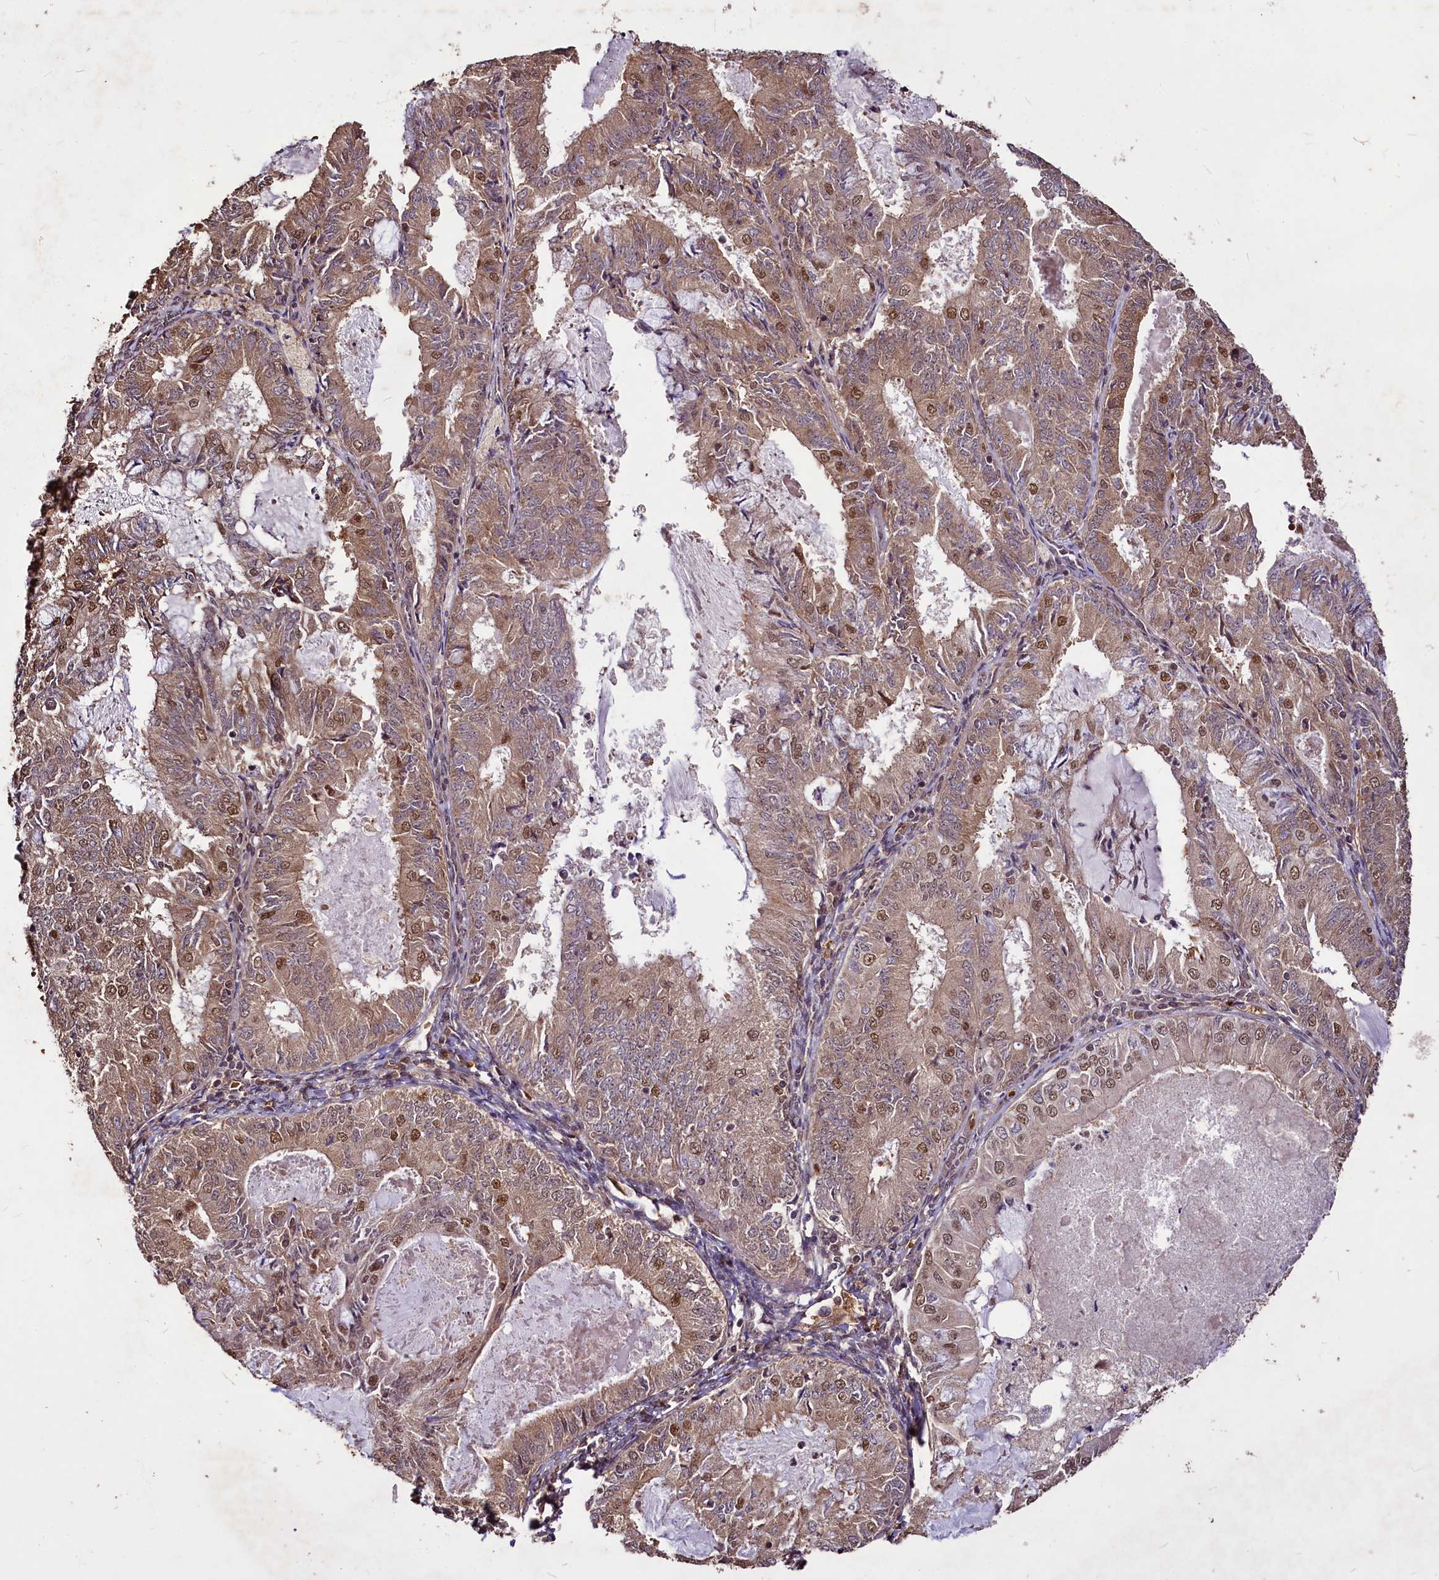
{"staining": {"intensity": "moderate", "quantity": ">75%", "location": "cytoplasmic/membranous,nuclear"}, "tissue": "endometrial cancer", "cell_type": "Tumor cells", "image_type": "cancer", "snomed": [{"axis": "morphology", "description": "Adenocarcinoma, NOS"}, {"axis": "topography", "description": "Endometrium"}], "caption": "IHC micrograph of neoplastic tissue: human endometrial cancer stained using immunohistochemistry demonstrates medium levels of moderate protein expression localized specifically in the cytoplasmic/membranous and nuclear of tumor cells, appearing as a cytoplasmic/membranous and nuclear brown color.", "gene": "VPS51", "patient": {"sex": "female", "age": 57}}